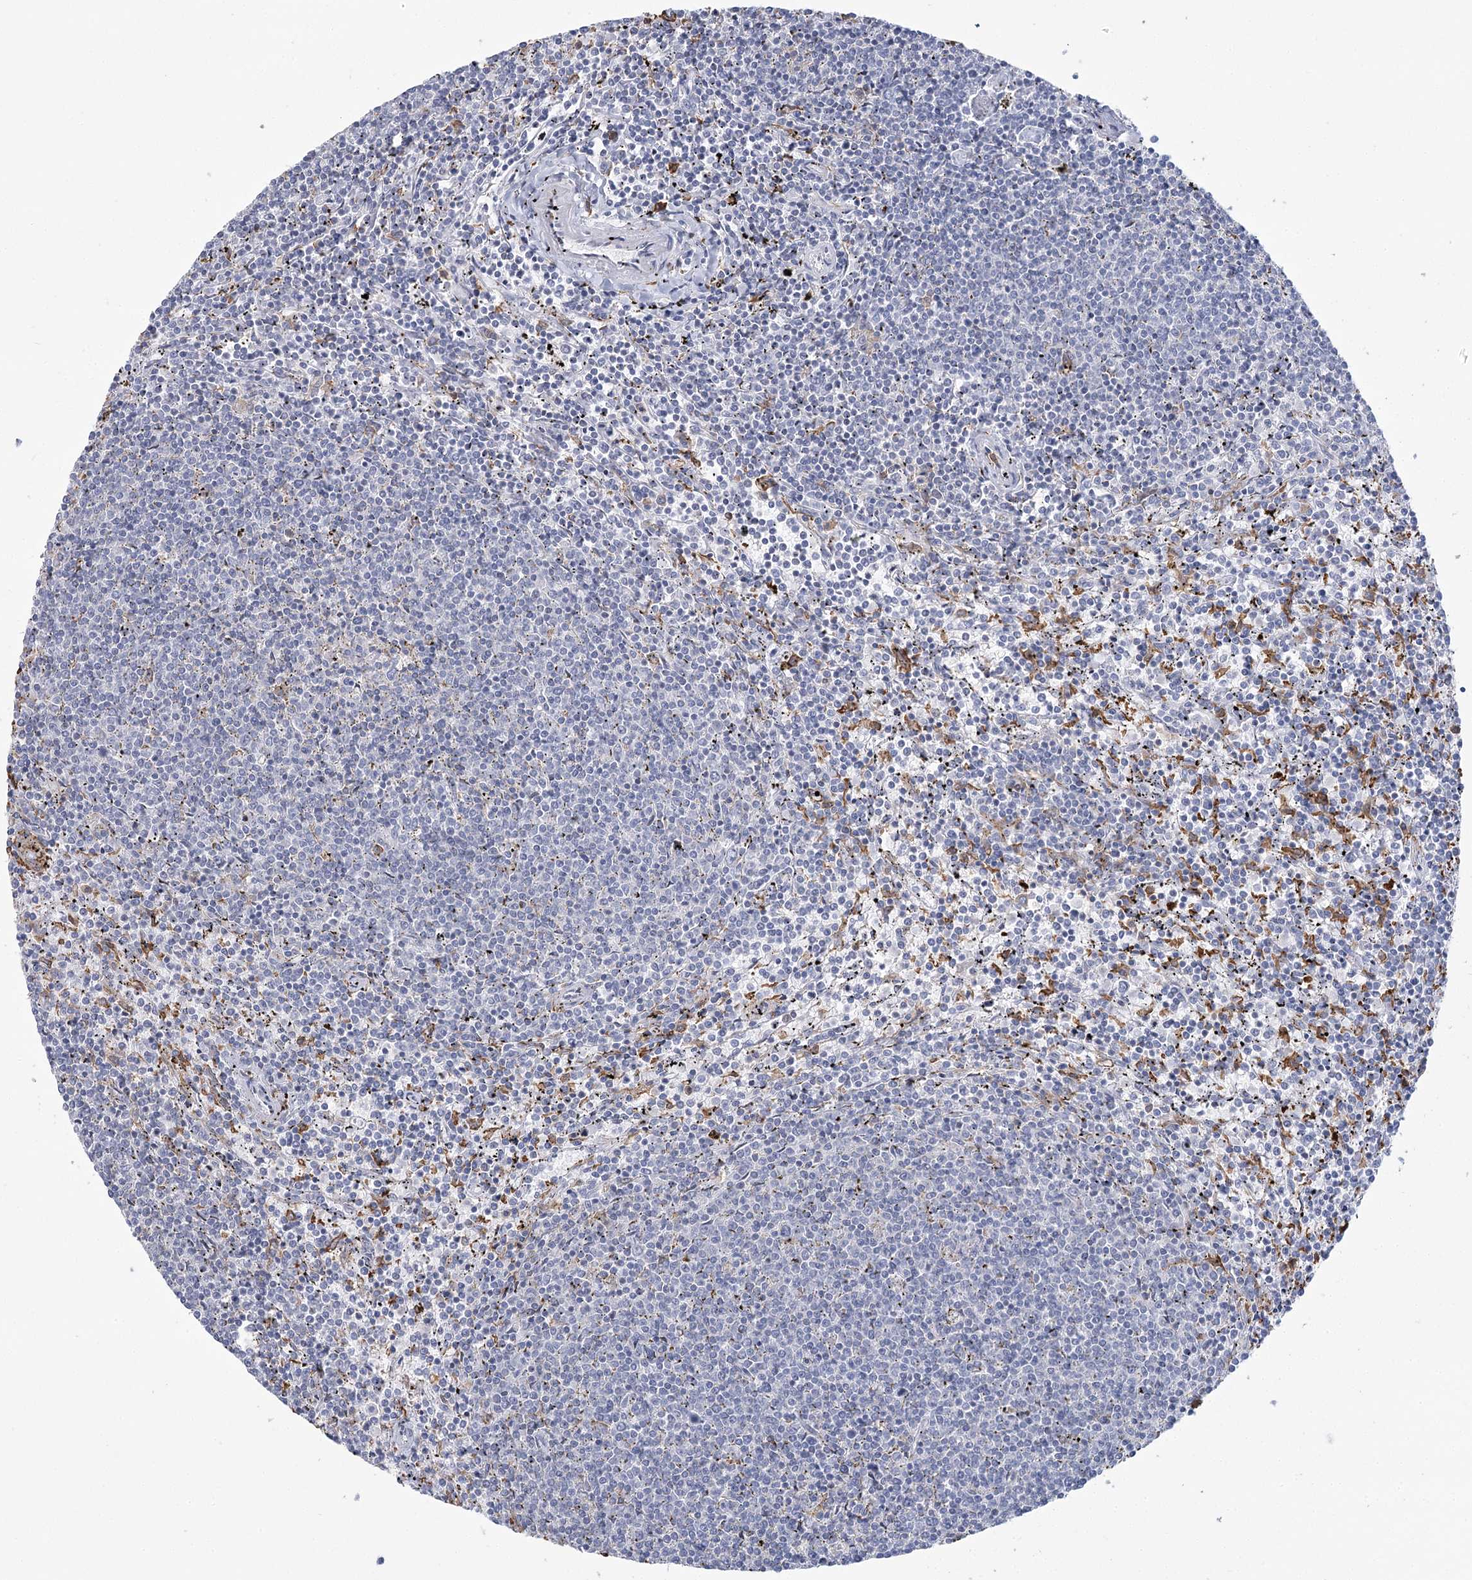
{"staining": {"intensity": "negative", "quantity": "none", "location": "none"}, "tissue": "lymphoma", "cell_type": "Tumor cells", "image_type": "cancer", "snomed": [{"axis": "morphology", "description": "Malignant lymphoma, non-Hodgkin's type, Low grade"}, {"axis": "topography", "description": "Spleen"}], "caption": "Human malignant lymphoma, non-Hodgkin's type (low-grade) stained for a protein using IHC demonstrates no positivity in tumor cells.", "gene": "C11orf1", "patient": {"sex": "female", "age": 50}}